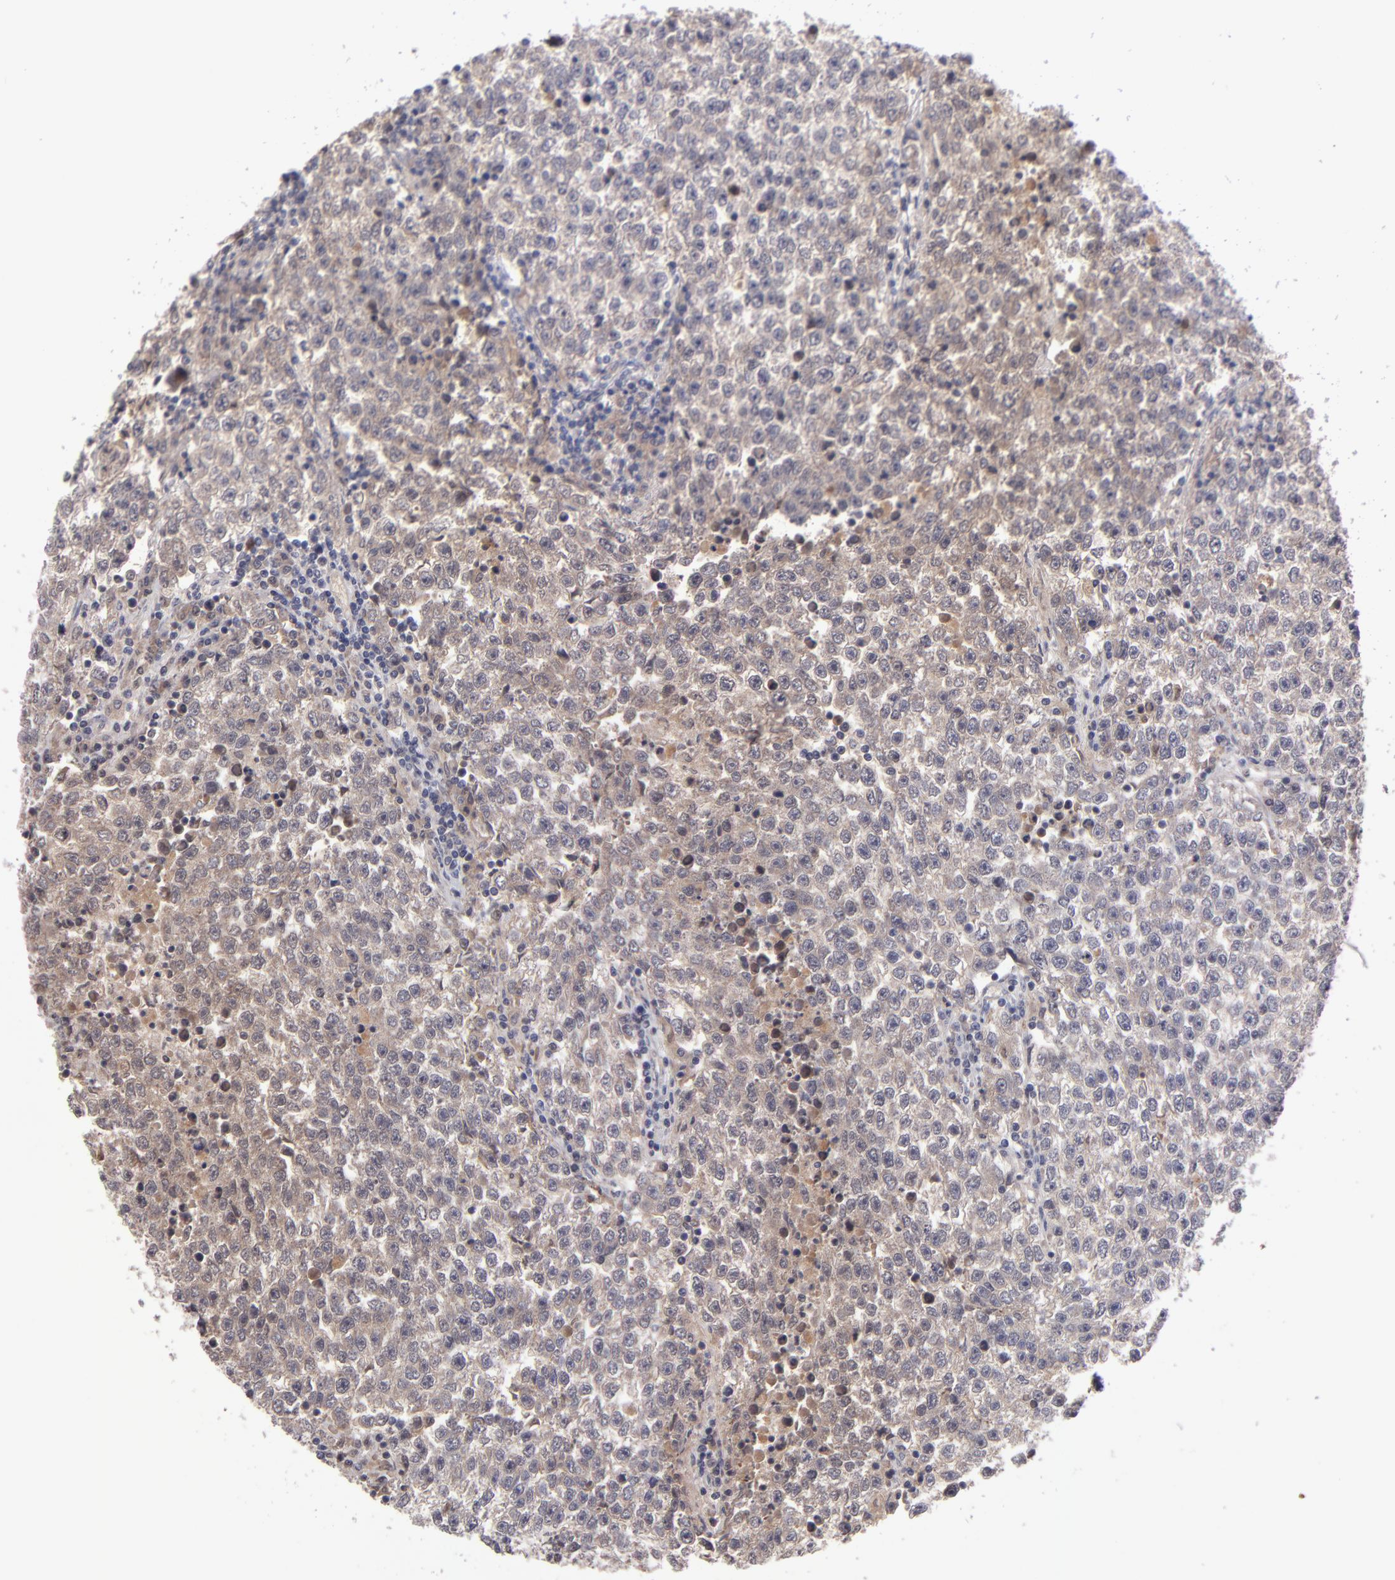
{"staining": {"intensity": "weak", "quantity": "25%-75%", "location": "cytoplasmic/membranous"}, "tissue": "testis cancer", "cell_type": "Tumor cells", "image_type": "cancer", "snomed": [{"axis": "morphology", "description": "Seminoma, NOS"}, {"axis": "topography", "description": "Testis"}], "caption": "A brown stain labels weak cytoplasmic/membranous expression of a protein in seminoma (testis) tumor cells.", "gene": "ITIH4", "patient": {"sex": "male", "age": 36}}